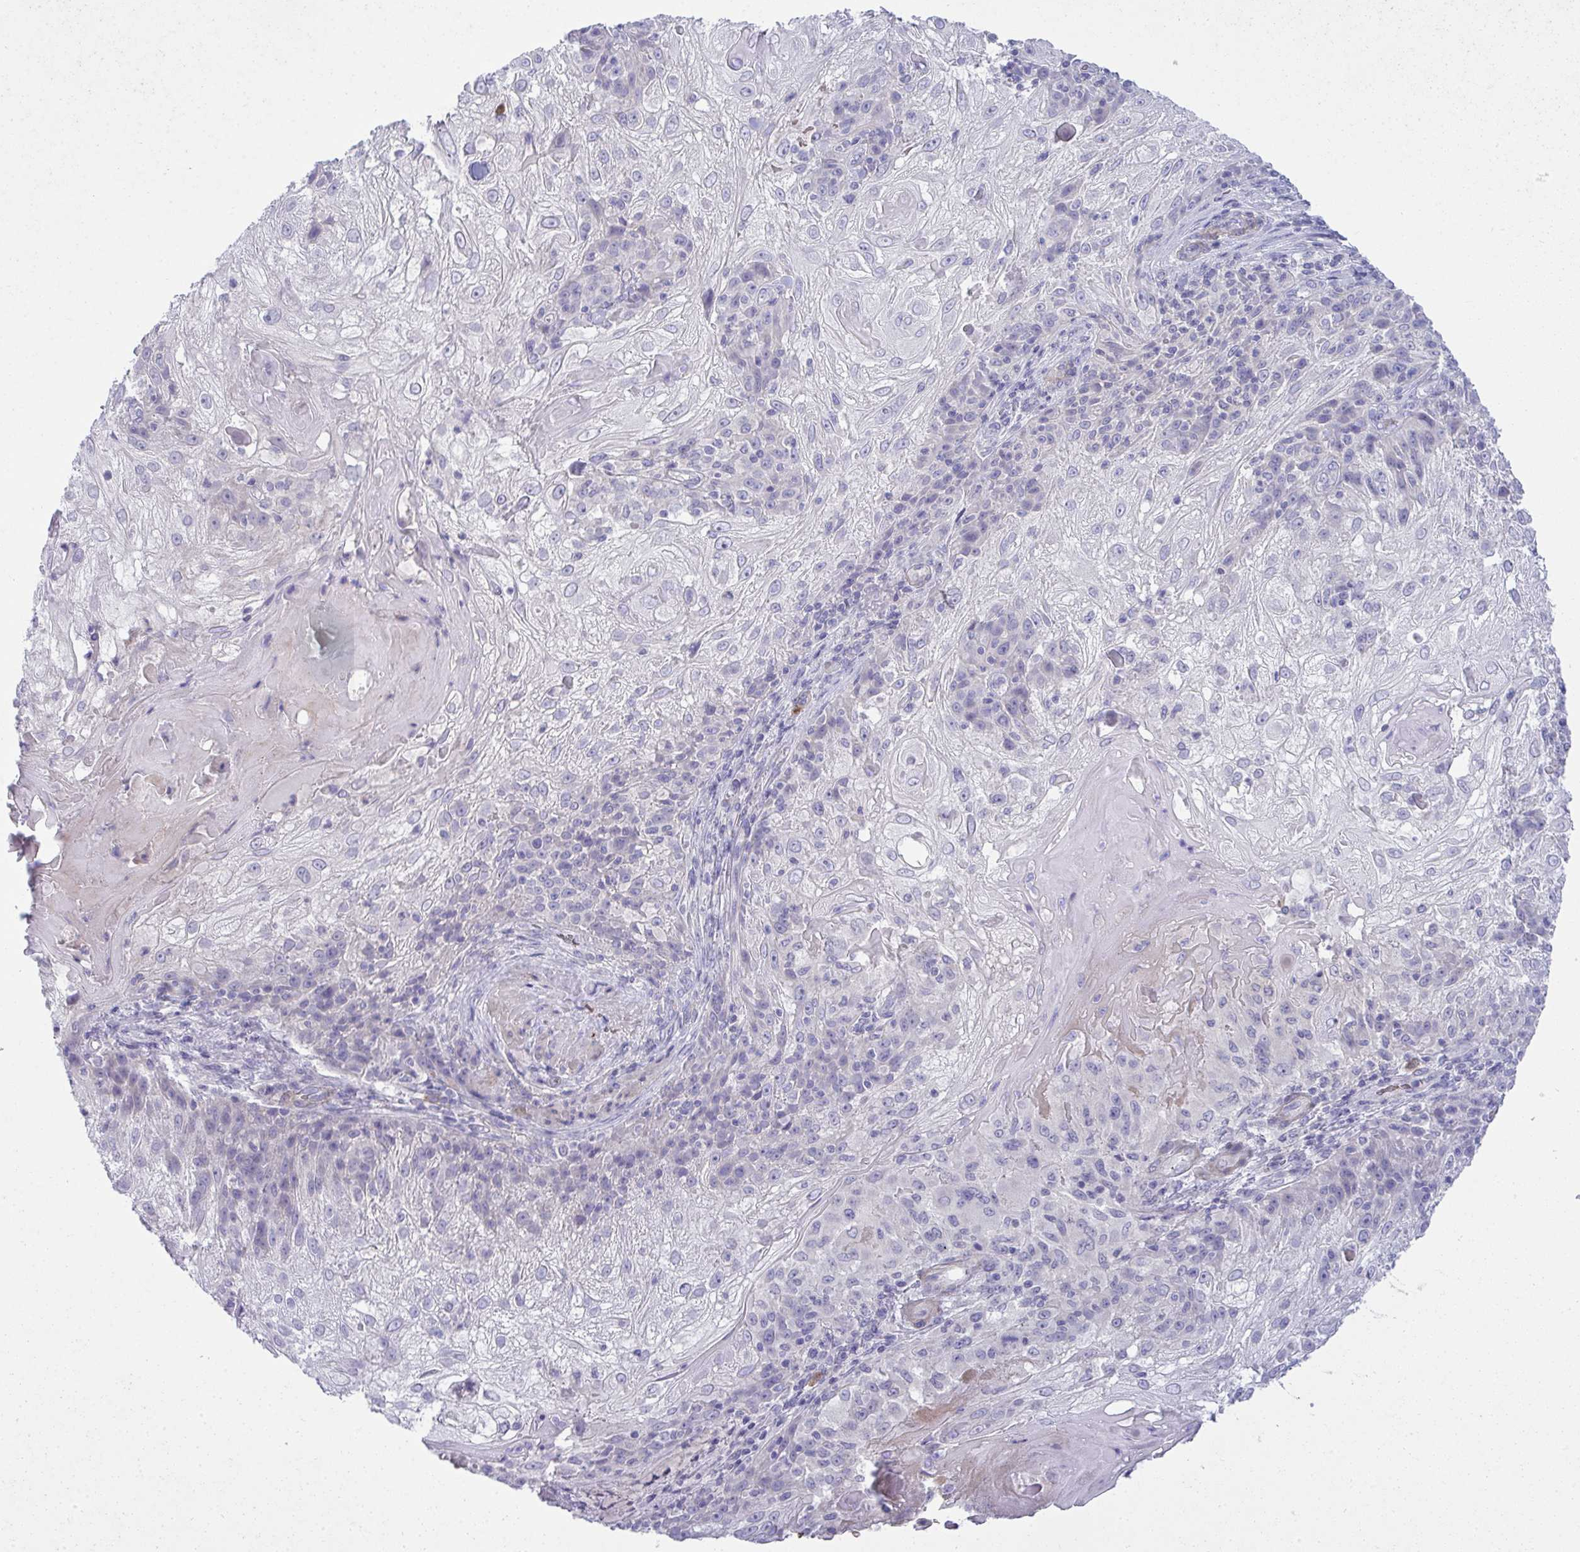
{"staining": {"intensity": "negative", "quantity": "none", "location": "none"}, "tissue": "skin cancer", "cell_type": "Tumor cells", "image_type": "cancer", "snomed": [{"axis": "morphology", "description": "Normal tissue, NOS"}, {"axis": "morphology", "description": "Squamous cell carcinoma, NOS"}, {"axis": "topography", "description": "Skin"}], "caption": "Micrograph shows no protein staining in tumor cells of skin squamous cell carcinoma tissue.", "gene": "SPTB", "patient": {"sex": "female", "age": 83}}